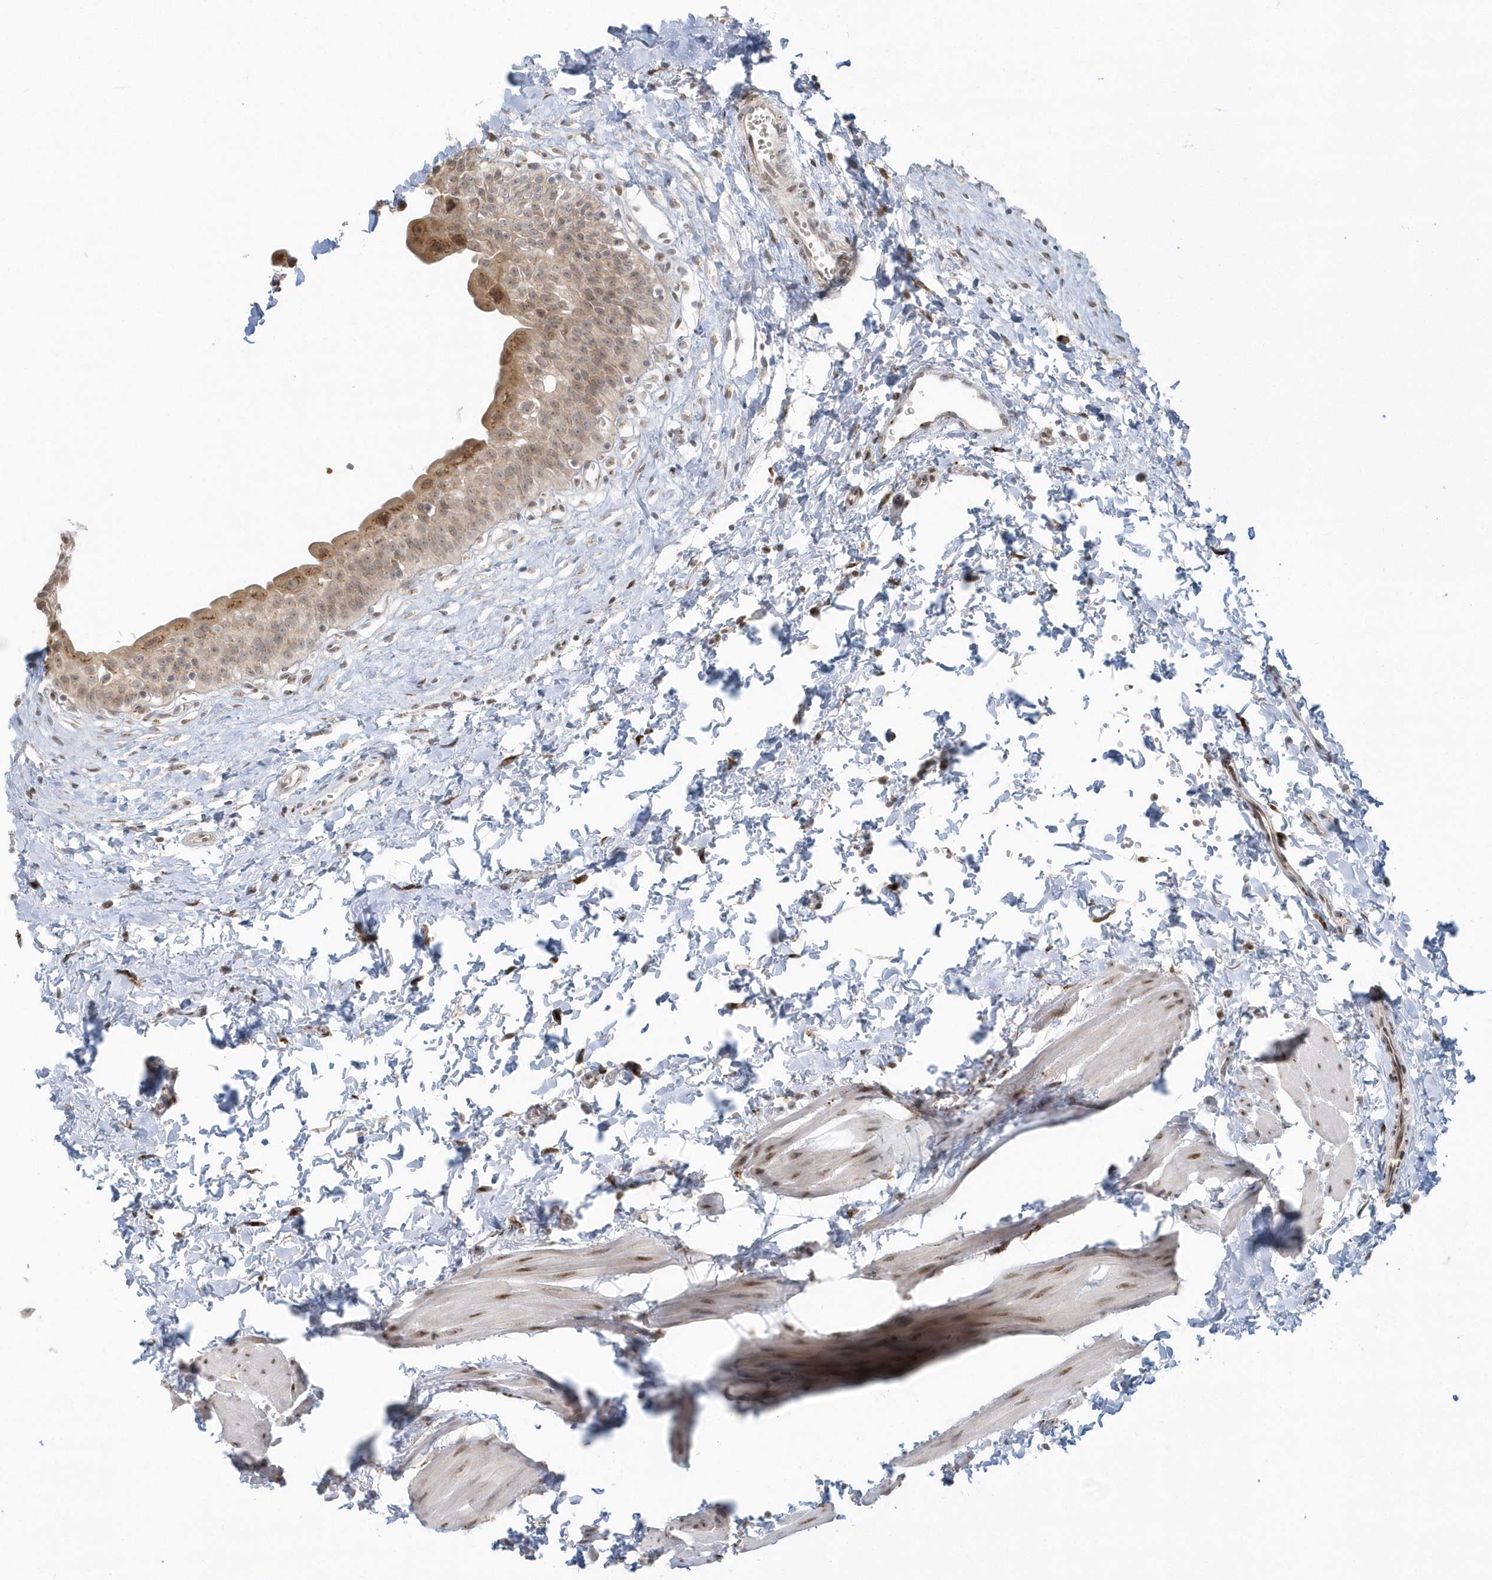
{"staining": {"intensity": "moderate", "quantity": ">75%", "location": "cytoplasmic/membranous,nuclear"}, "tissue": "urinary bladder", "cell_type": "Urothelial cells", "image_type": "normal", "snomed": [{"axis": "morphology", "description": "Normal tissue, NOS"}, {"axis": "topography", "description": "Urinary bladder"}], "caption": "A brown stain highlights moderate cytoplasmic/membranous,nuclear expression of a protein in urothelial cells of normal urinary bladder.", "gene": "DHFR", "patient": {"sex": "male", "age": 51}}